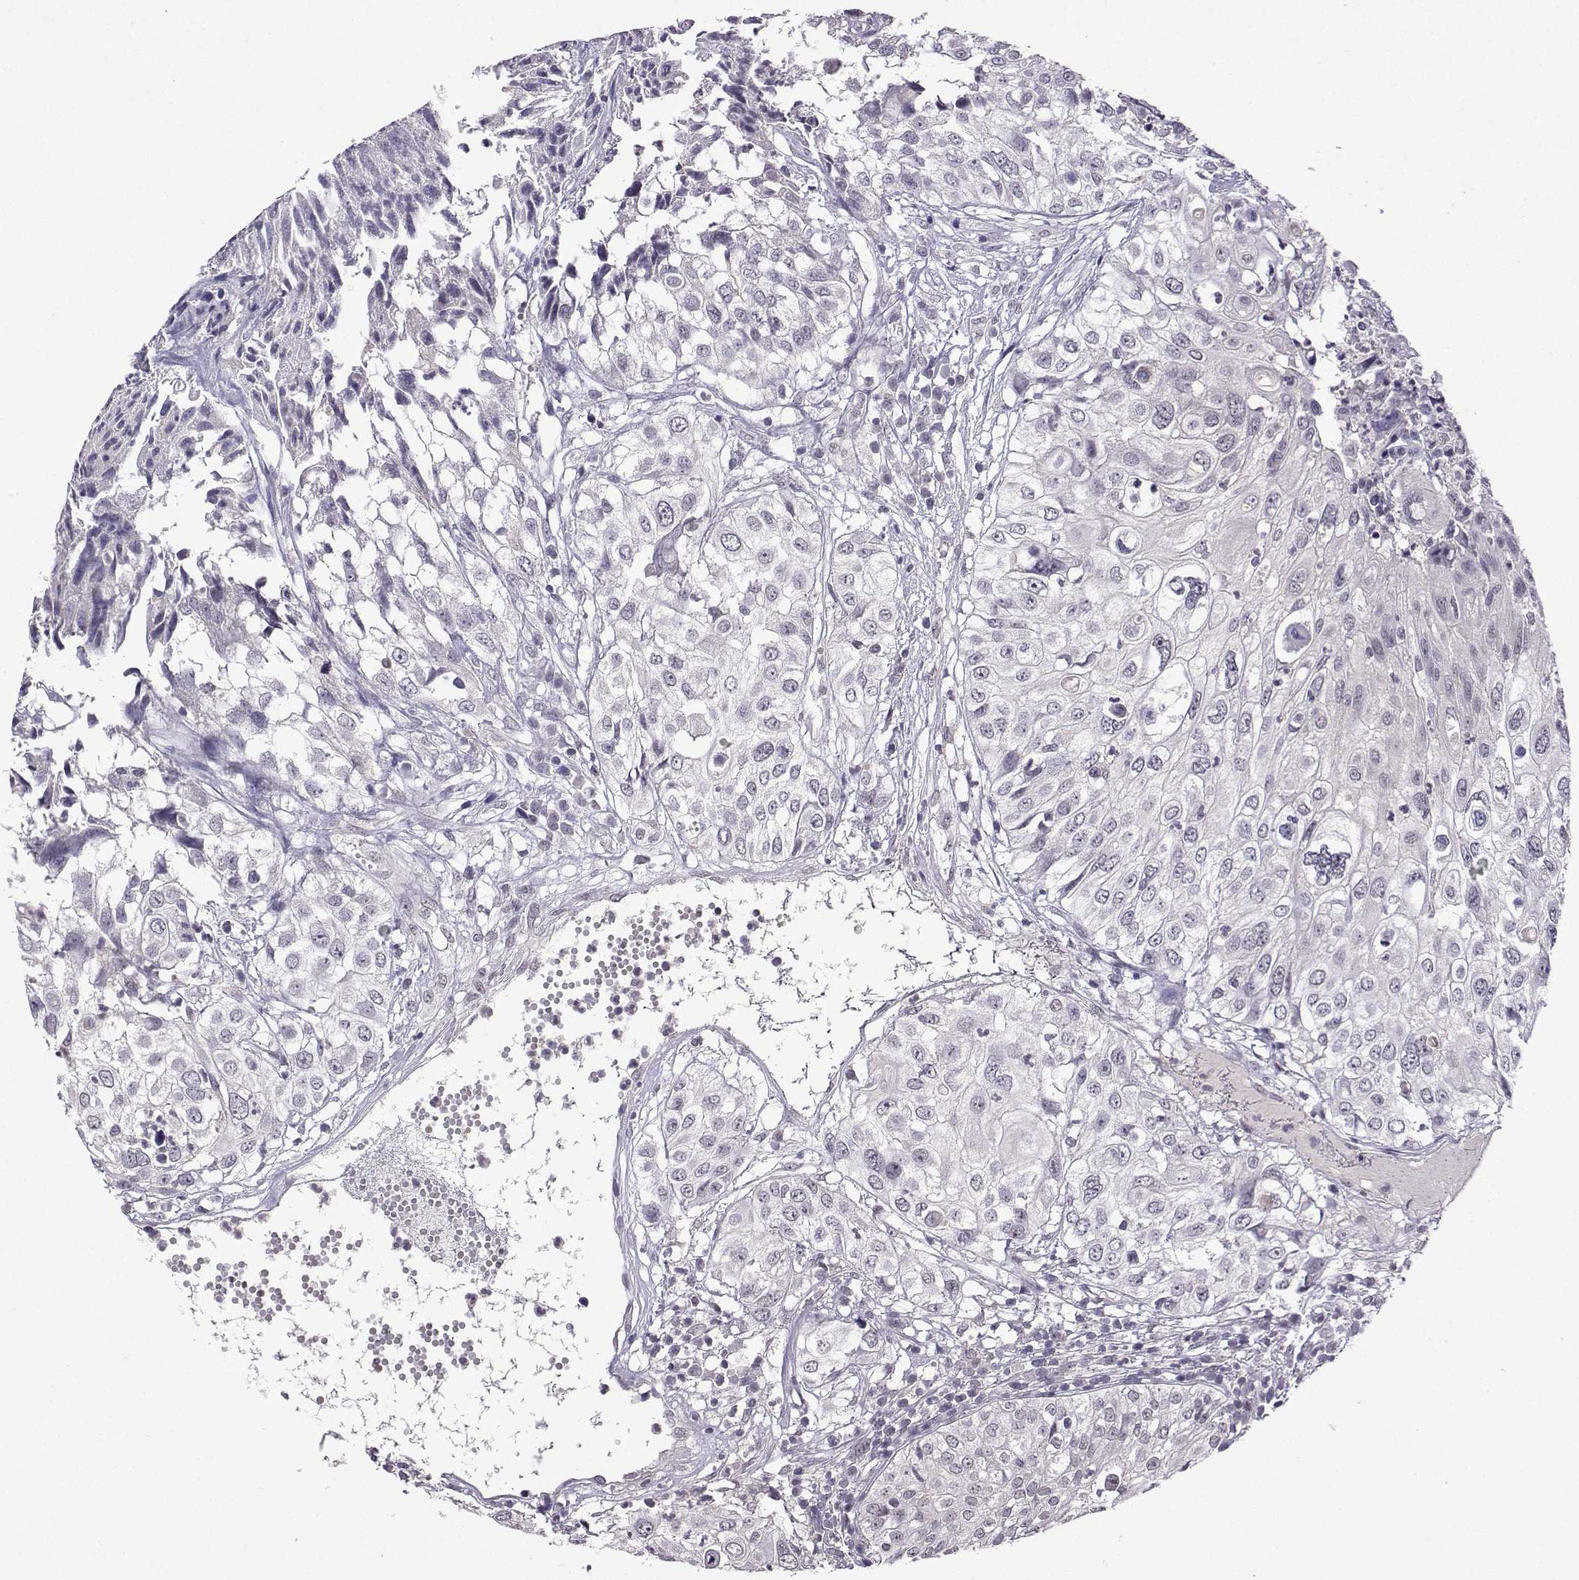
{"staining": {"intensity": "negative", "quantity": "none", "location": "none"}, "tissue": "urothelial cancer", "cell_type": "Tumor cells", "image_type": "cancer", "snomed": [{"axis": "morphology", "description": "Urothelial carcinoma, High grade"}, {"axis": "topography", "description": "Urinary bladder"}], "caption": "This is a micrograph of IHC staining of urothelial cancer, which shows no positivity in tumor cells.", "gene": "CCL28", "patient": {"sex": "female", "age": 79}}